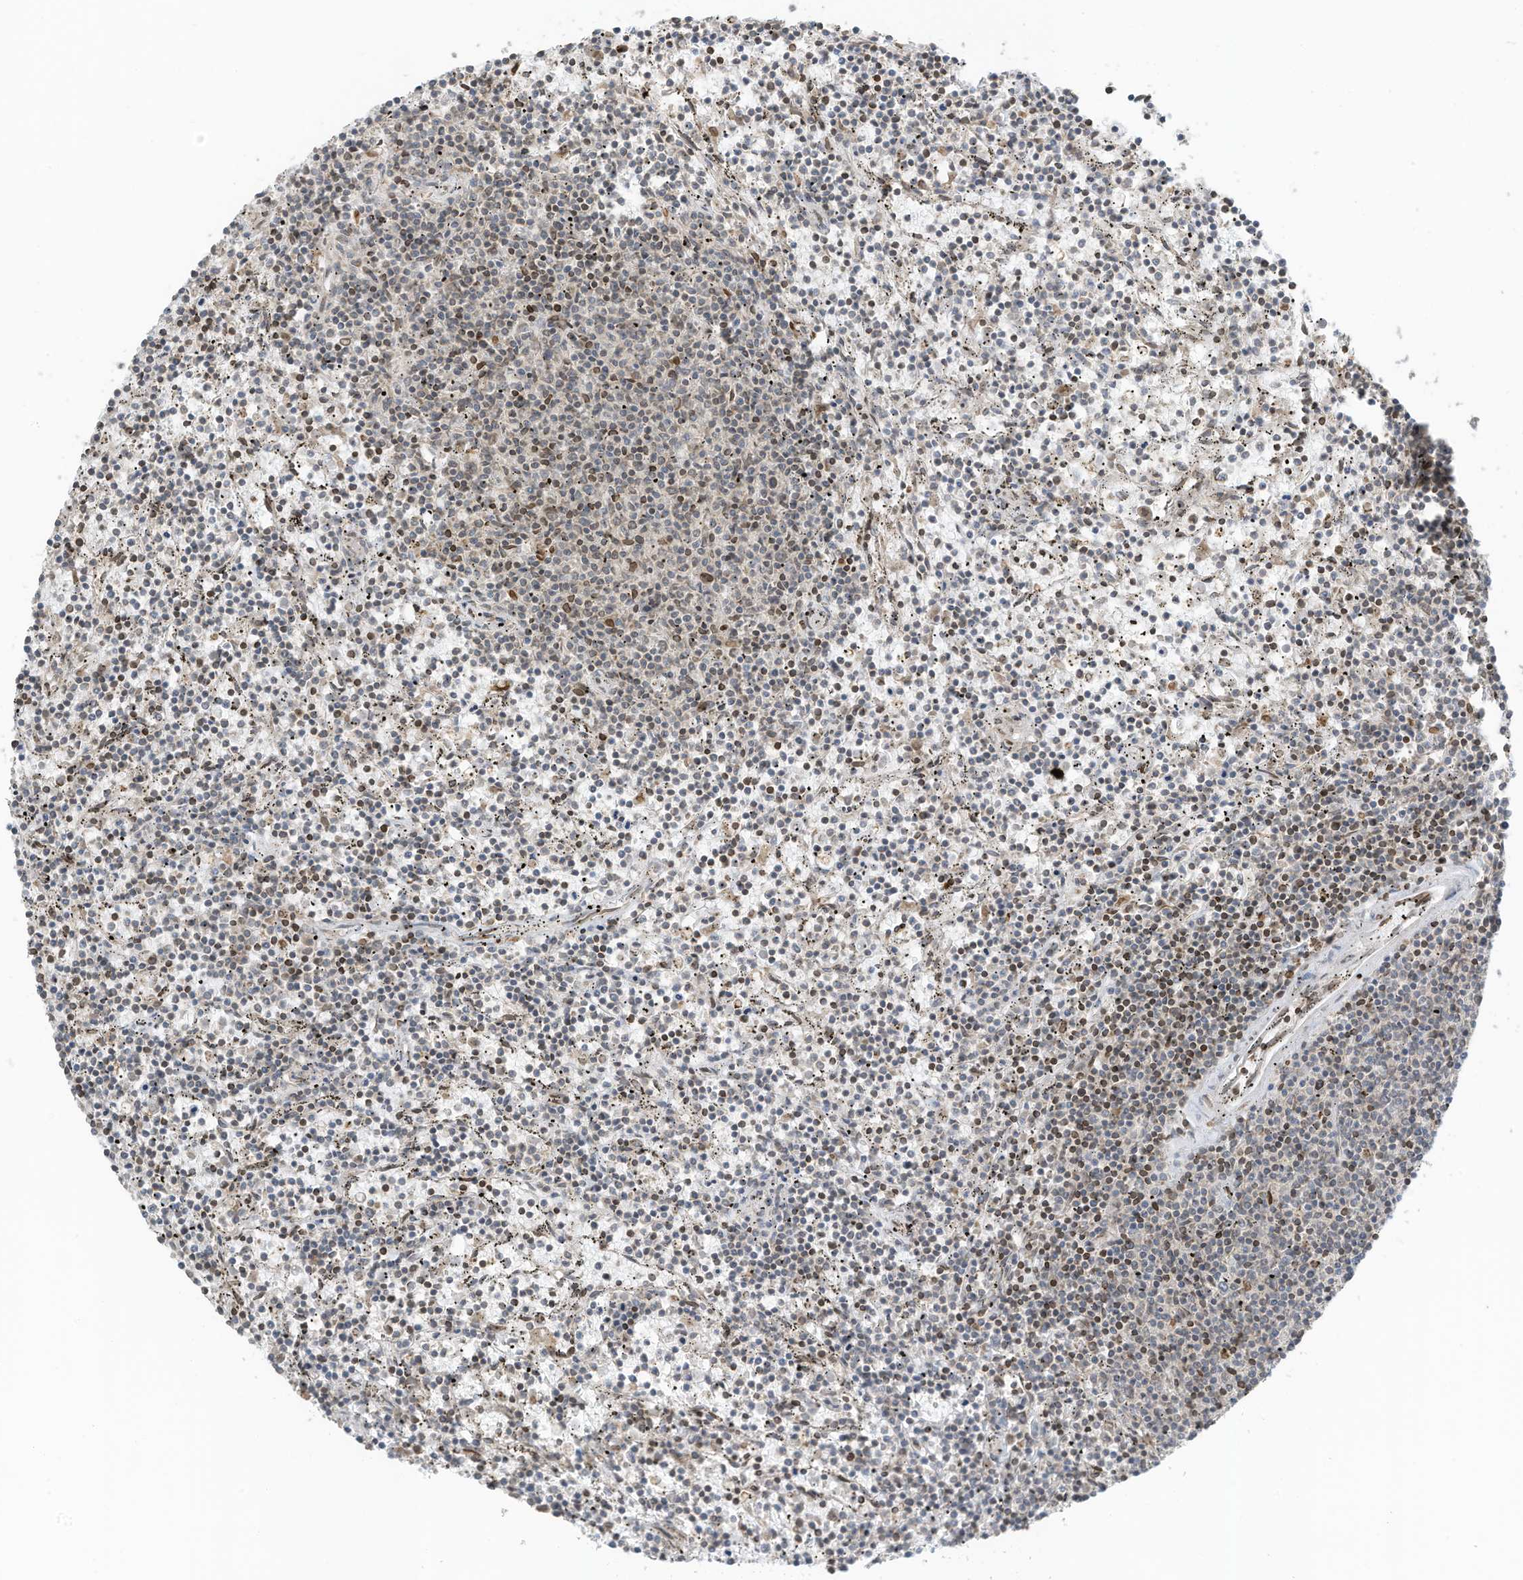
{"staining": {"intensity": "negative", "quantity": "none", "location": "none"}, "tissue": "lymphoma", "cell_type": "Tumor cells", "image_type": "cancer", "snomed": [{"axis": "morphology", "description": "Malignant lymphoma, non-Hodgkin's type, Low grade"}, {"axis": "topography", "description": "Spleen"}], "caption": "Immunohistochemistry (IHC) histopathology image of neoplastic tissue: lymphoma stained with DAB (3,3'-diaminobenzidine) reveals no significant protein expression in tumor cells.", "gene": "RABL3", "patient": {"sex": "female", "age": 50}}